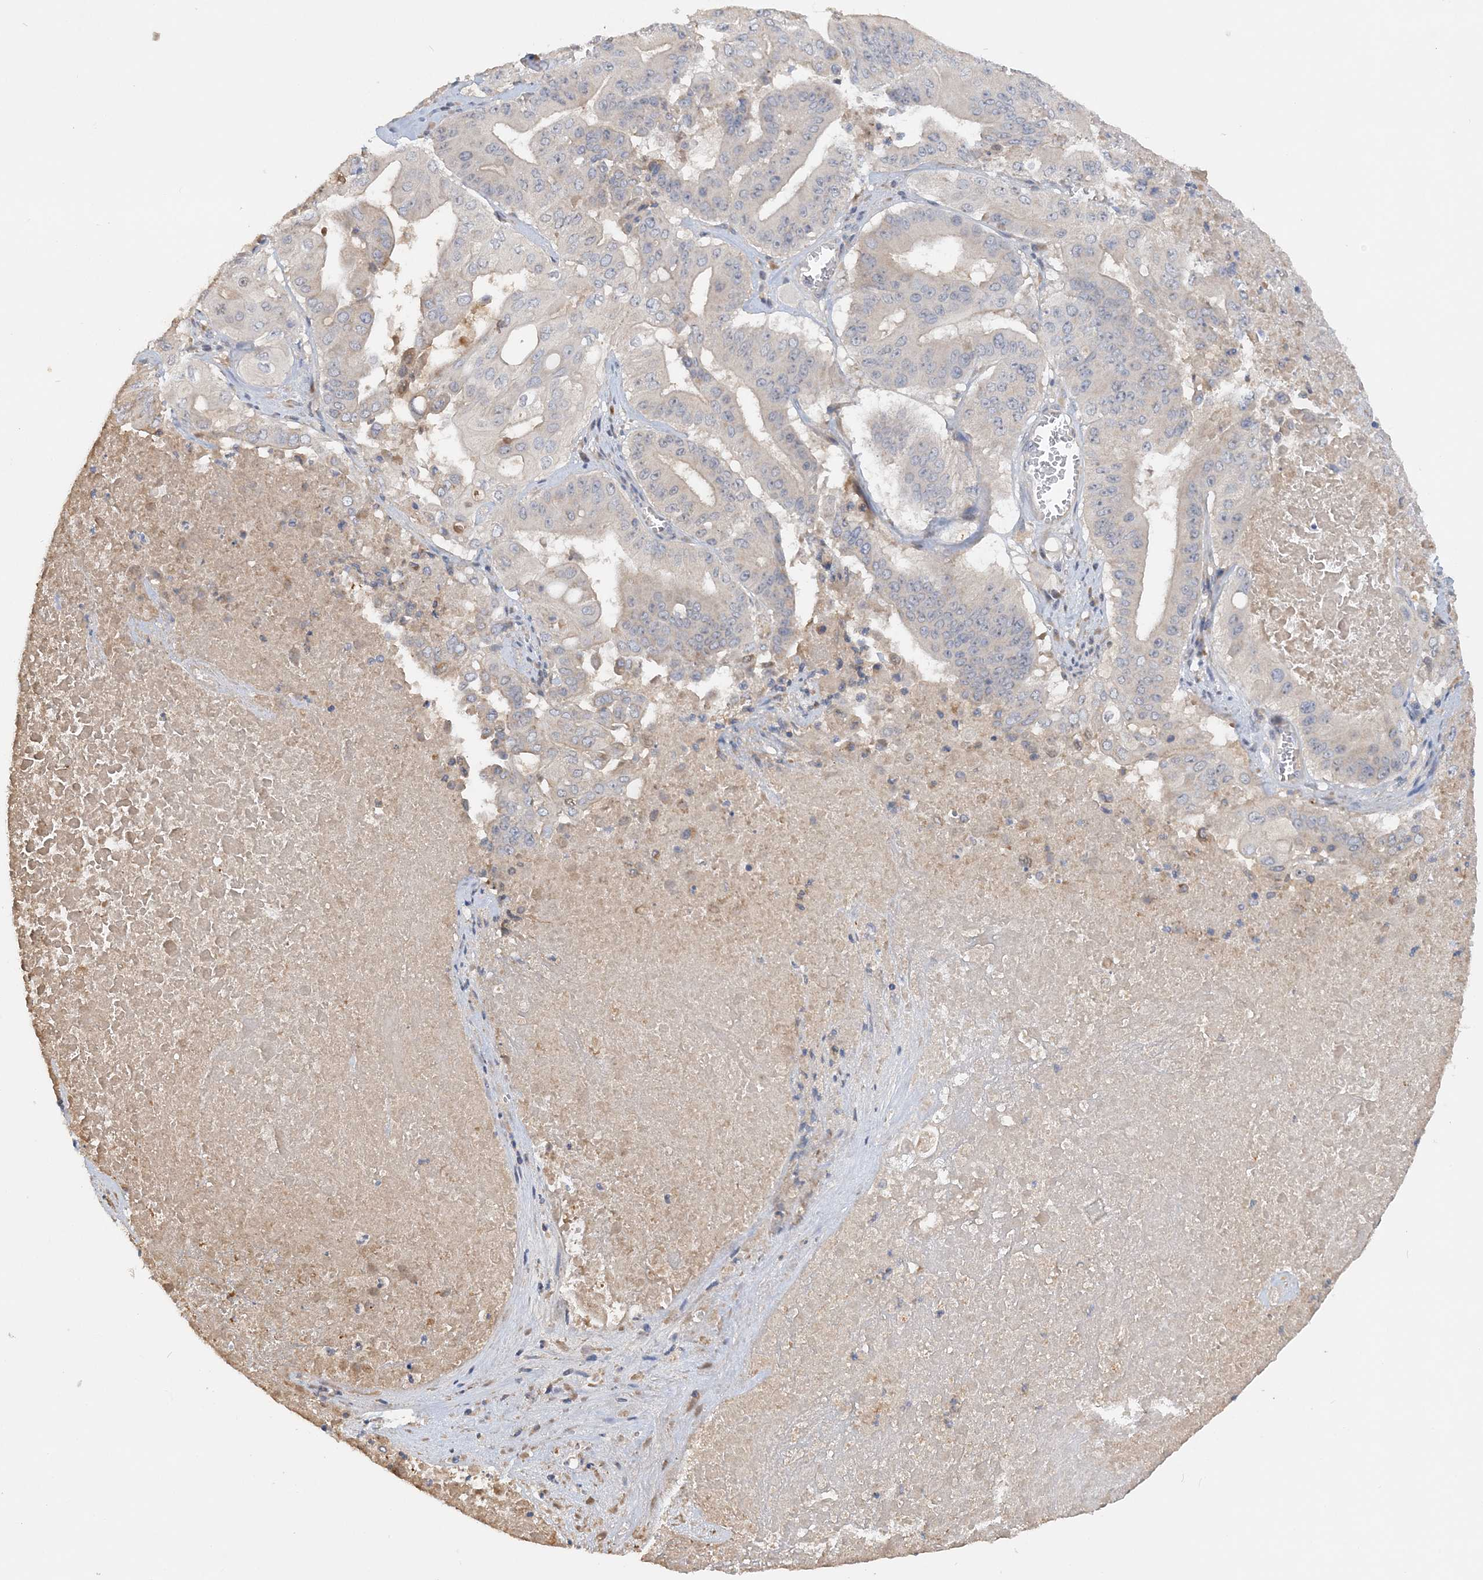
{"staining": {"intensity": "negative", "quantity": "none", "location": "none"}, "tissue": "pancreatic cancer", "cell_type": "Tumor cells", "image_type": "cancer", "snomed": [{"axis": "morphology", "description": "Adenocarcinoma, NOS"}, {"axis": "topography", "description": "Pancreas"}], "caption": "The histopathology image demonstrates no staining of tumor cells in pancreatic adenocarcinoma.", "gene": "GRINA", "patient": {"sex": "female", "age": 77}}